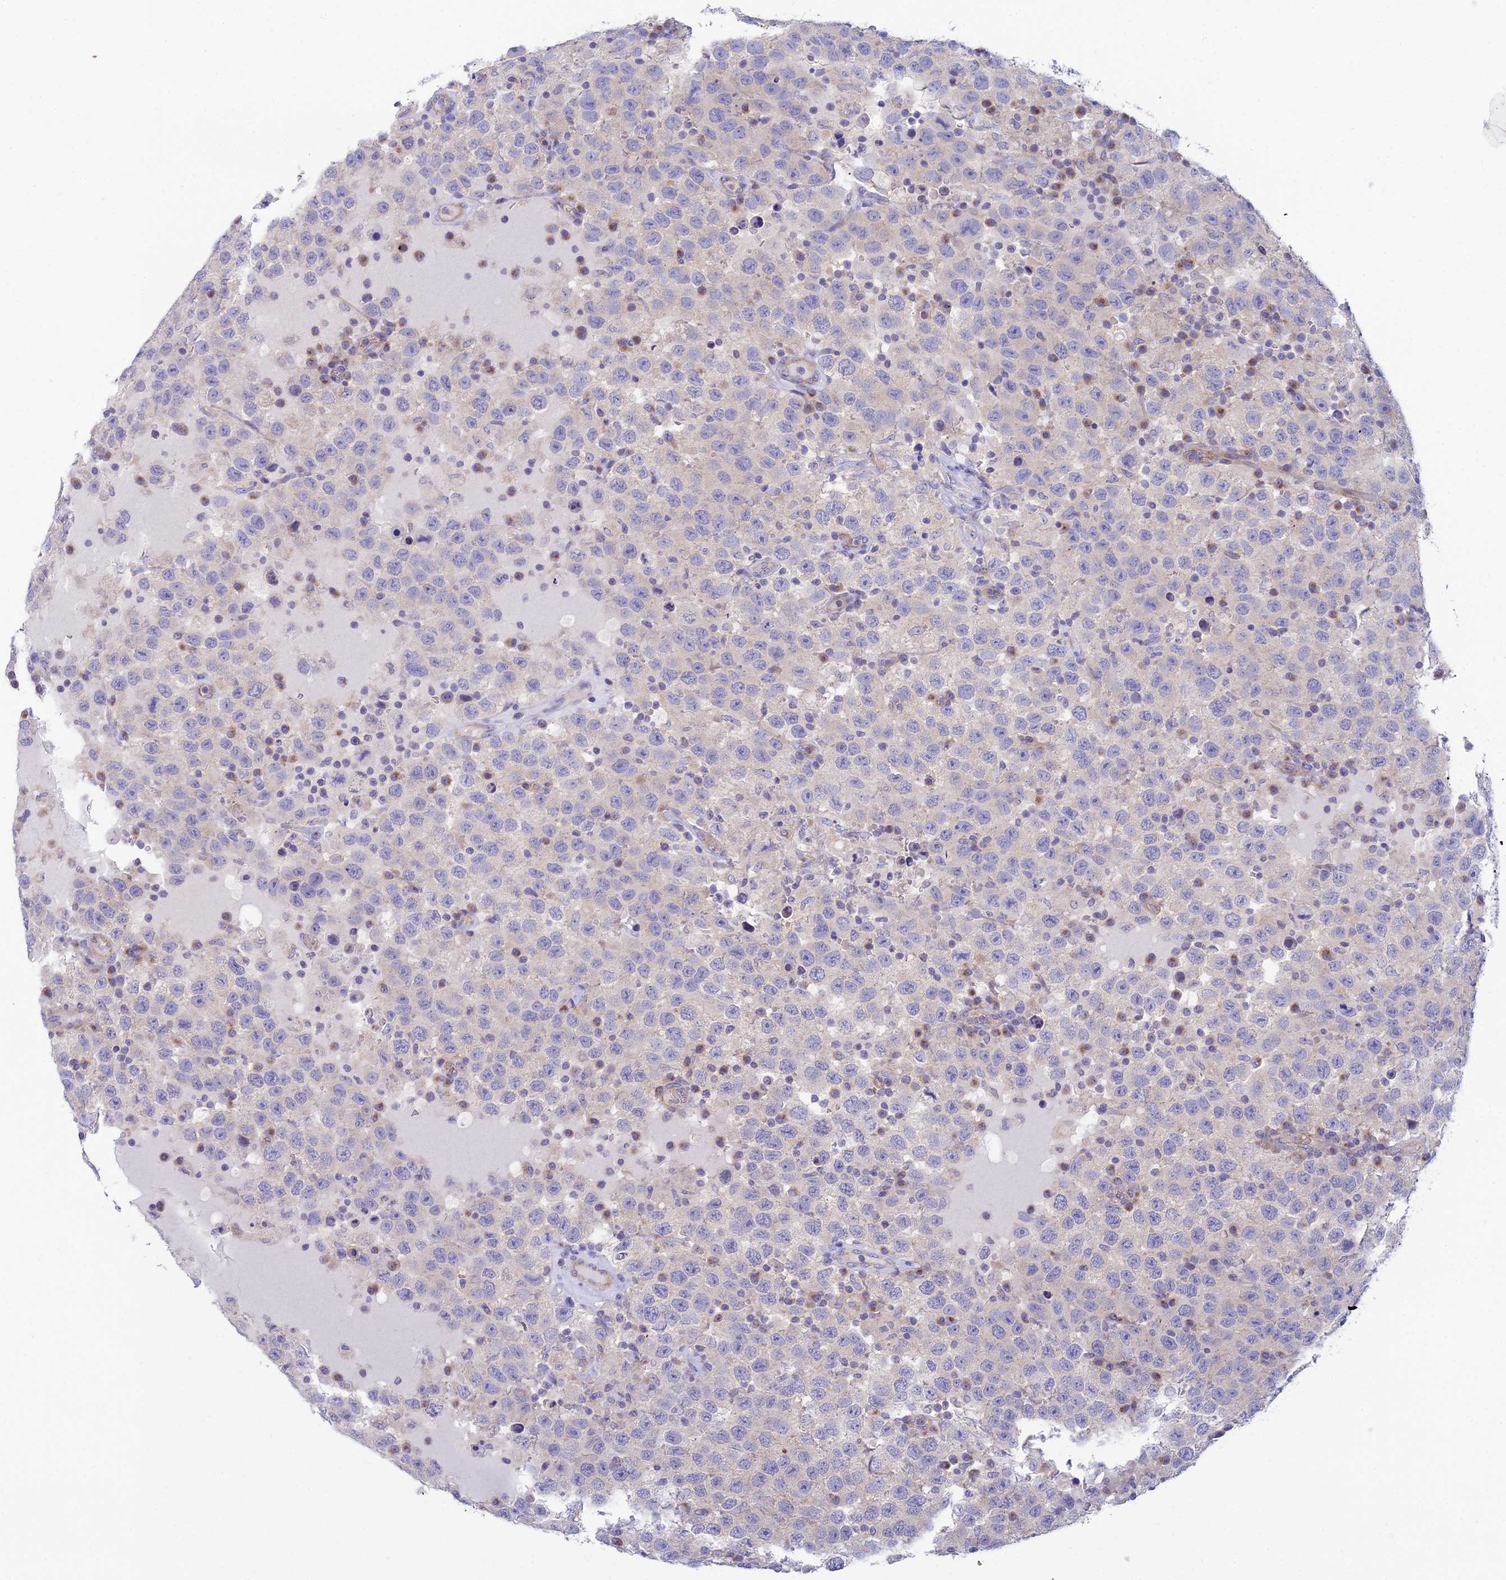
{"staining": {"intensity": "negative", "quantity": "none", "location": "none"}, "tissue": "testis cancer", "cell_type": "Tumor cells", "image_type": "cancer", "snomed": [{"axis": "morphology", "description": "Seminoma, NOS"}, {"axis": "topography", "description": "Testis"}], "caption": "IHC micrograph of neoplastic tissue: testis seminoma stained with DAB displays no significant protein expression in tumor cells. Brightfield microscopy of IHC stained with DAB (brown) and hematoxylin (blue), captured at high magnification.", "gene": "ZNF564", "patient": {"sex": "male", "age": 41}}